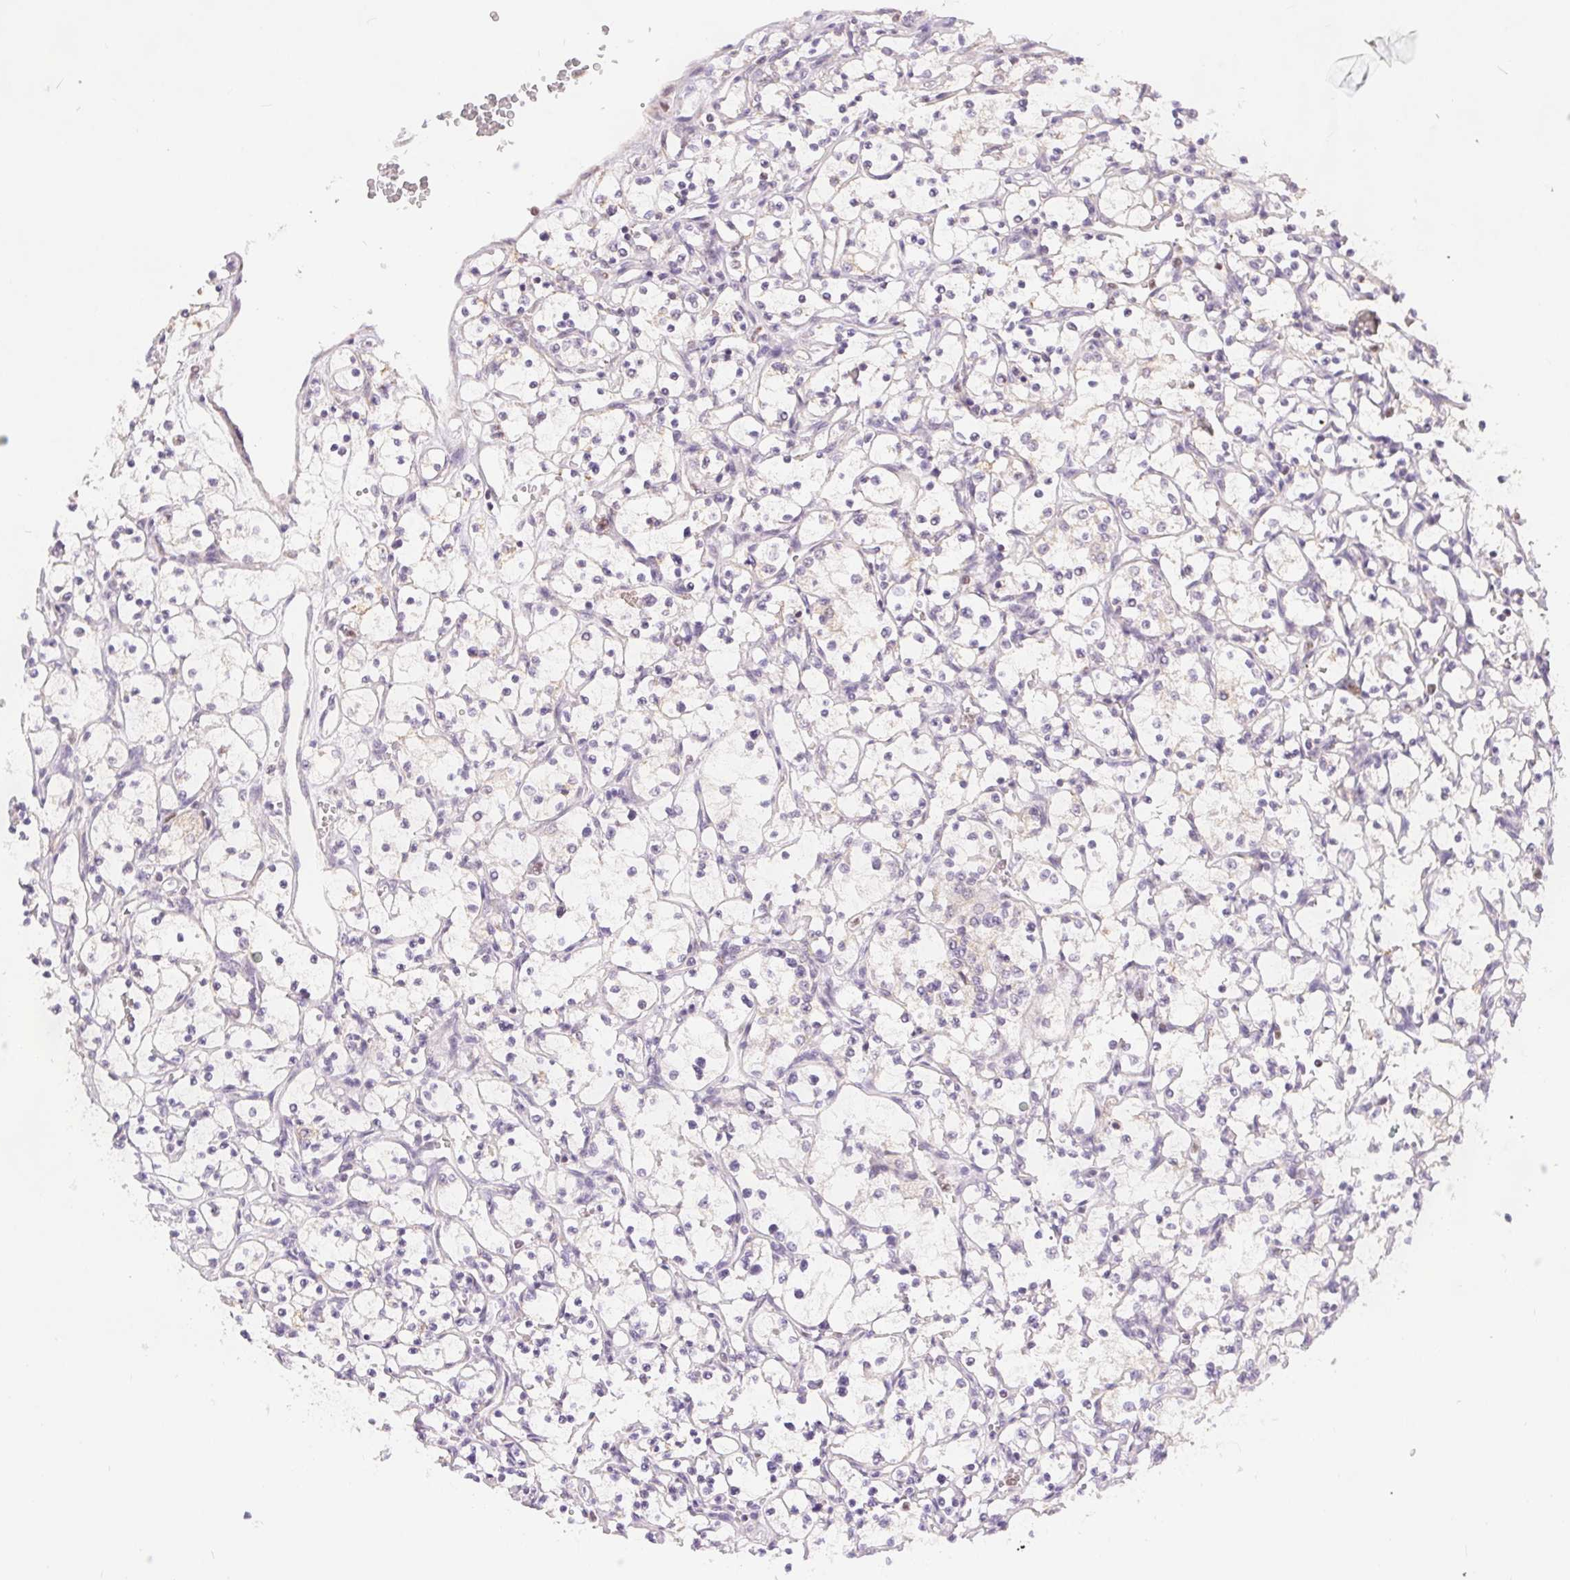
{"staining": {"intensity": "negative", "quantity": "none", "location": "none"}, "tissue": "renal cancer", "cell_type": "Tumor cells", "image_type": "cancer", "snomed": [{"axis": "morphology", "description": "Adenocarcinoma, NOS"}, {"axis": "topography", "description": "Kidney"}], "caption": "An image of human adenocarcinoma (renal) is negative for staining in tumor cells.", "gene": "POU2F2", "patient": {"sex": "female", "age": 69}}